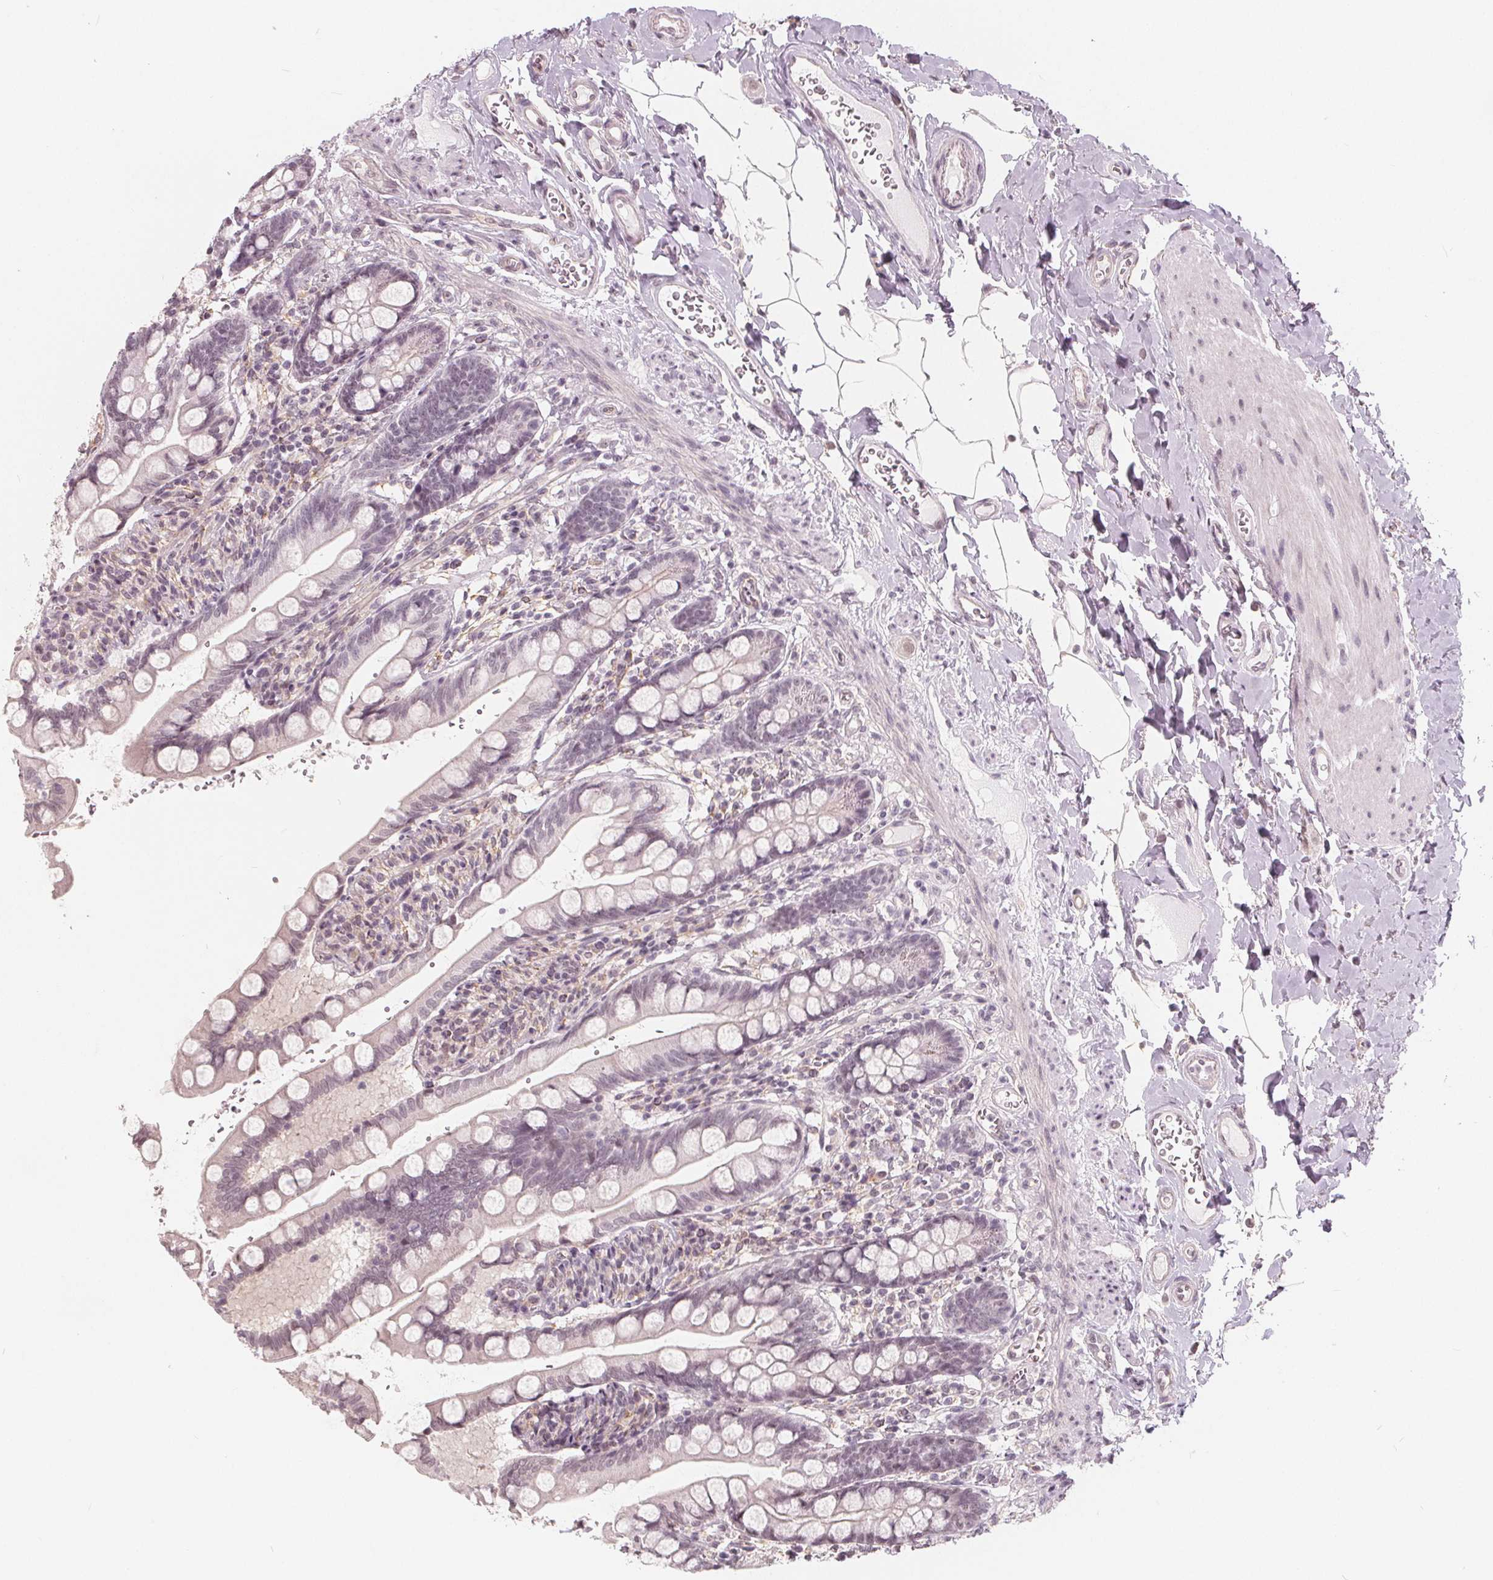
{"staining": {"intensity": "weak", "quantity": "<25%", "location": "cytoplasmic/membranous"}, "tissue": "small intestine", "cell_type": "Glandular cells", "image_type": "normal", "snomed": [{"axis": "morphology", "description": "Normal tissue, NOS"}, {"axis": "topography", "description": "Small intestine"}], "caption": "Glandular cells show no significant staining in unremarkable small intestine. Nuclei are stained in blue.", "gene": "NUP210L", "patient": {"sex": "female", "age": 56}}